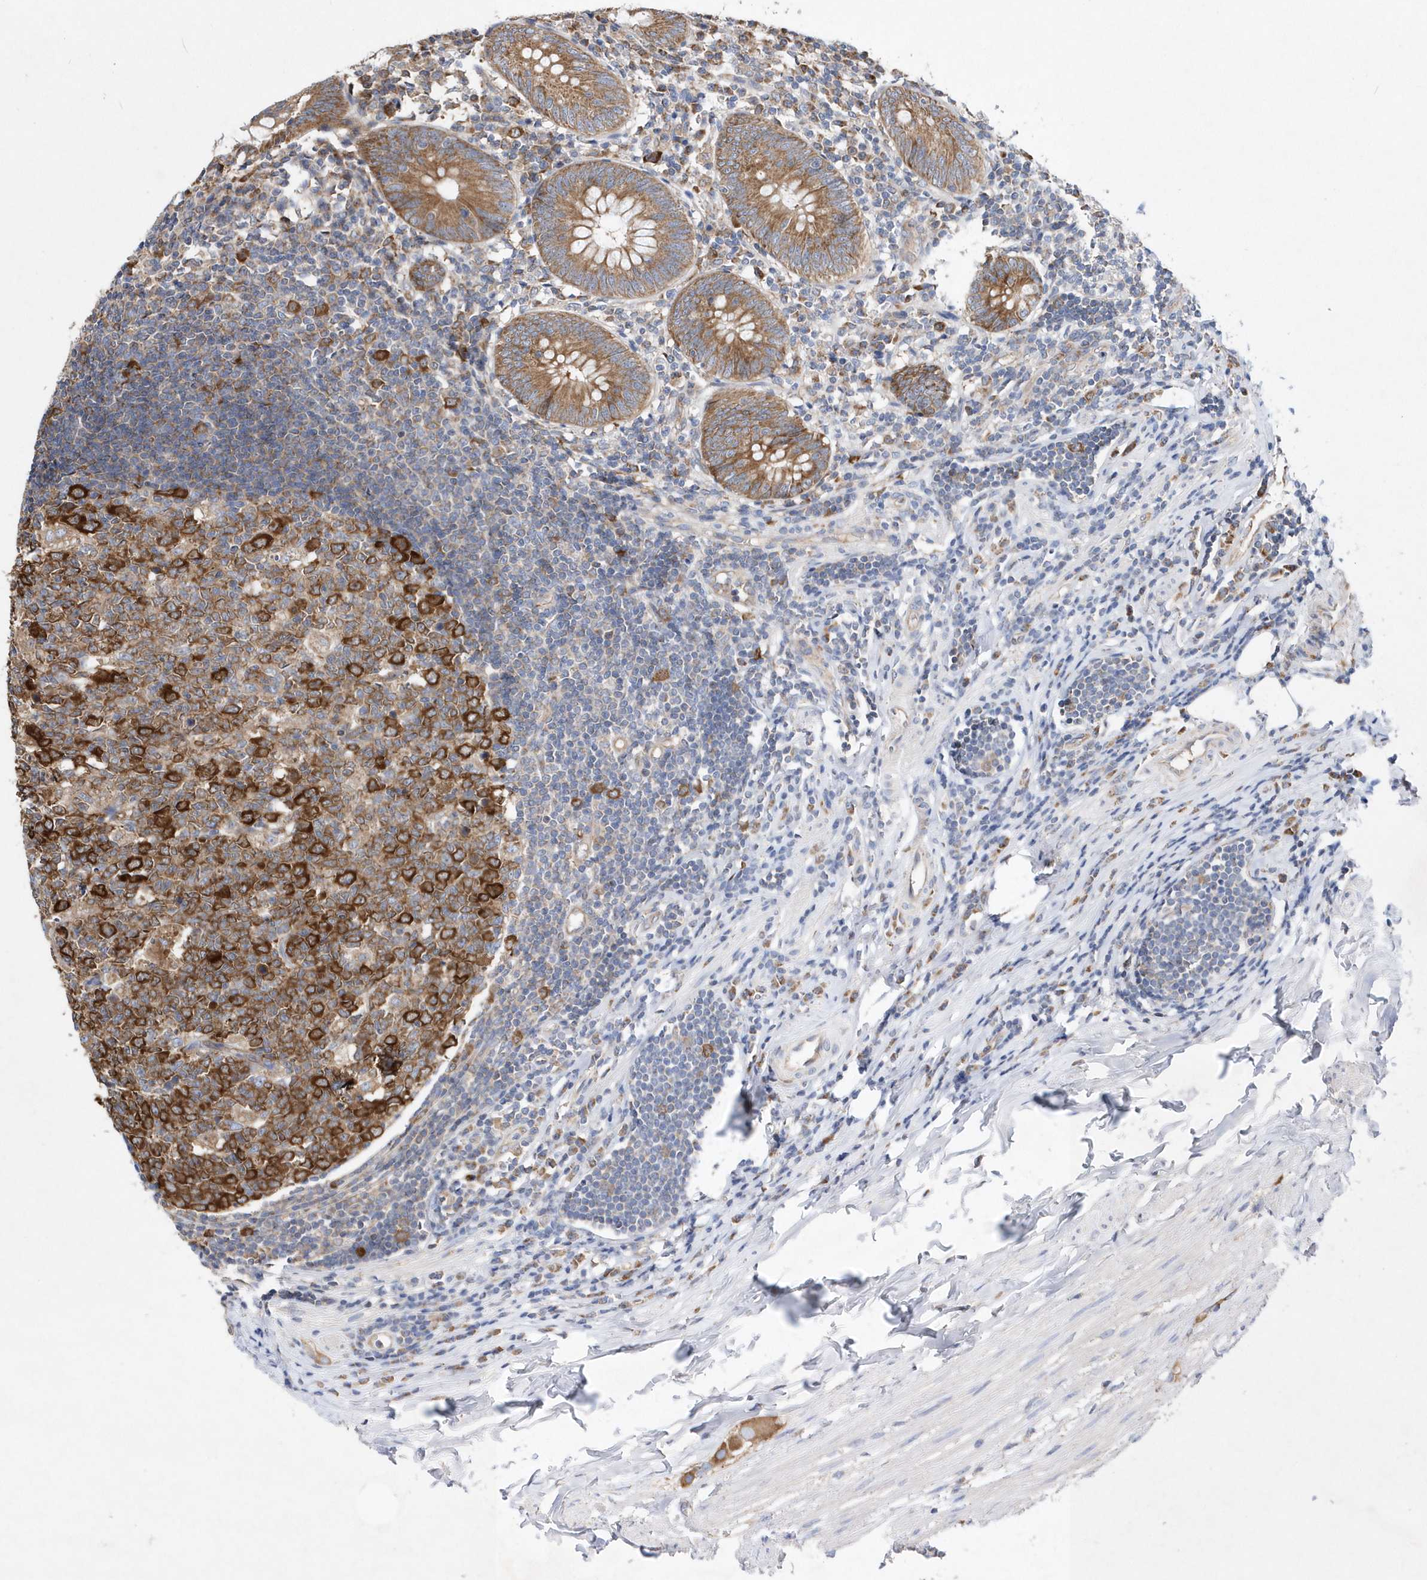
{"staining": {"intensity": "moderate", "quantity": ">75%", "location": "cytoplasmic/membranous"}, "tissue": "appendix", "cell_type": "Glandular cells", "image_type": "normal", "snomed": [{"axis": "morphology", "description": "Normal tissue, NOS"}, {"axis": "topography", "description": "Appendix"}], "caption": "Protein expression analysis of normal appendix displays moderate cytoplasmic/membranous expression in approximately >75% of glandular cells.", "gene": "JKAMP", "patient": {"sex": "female", "age": 54}}